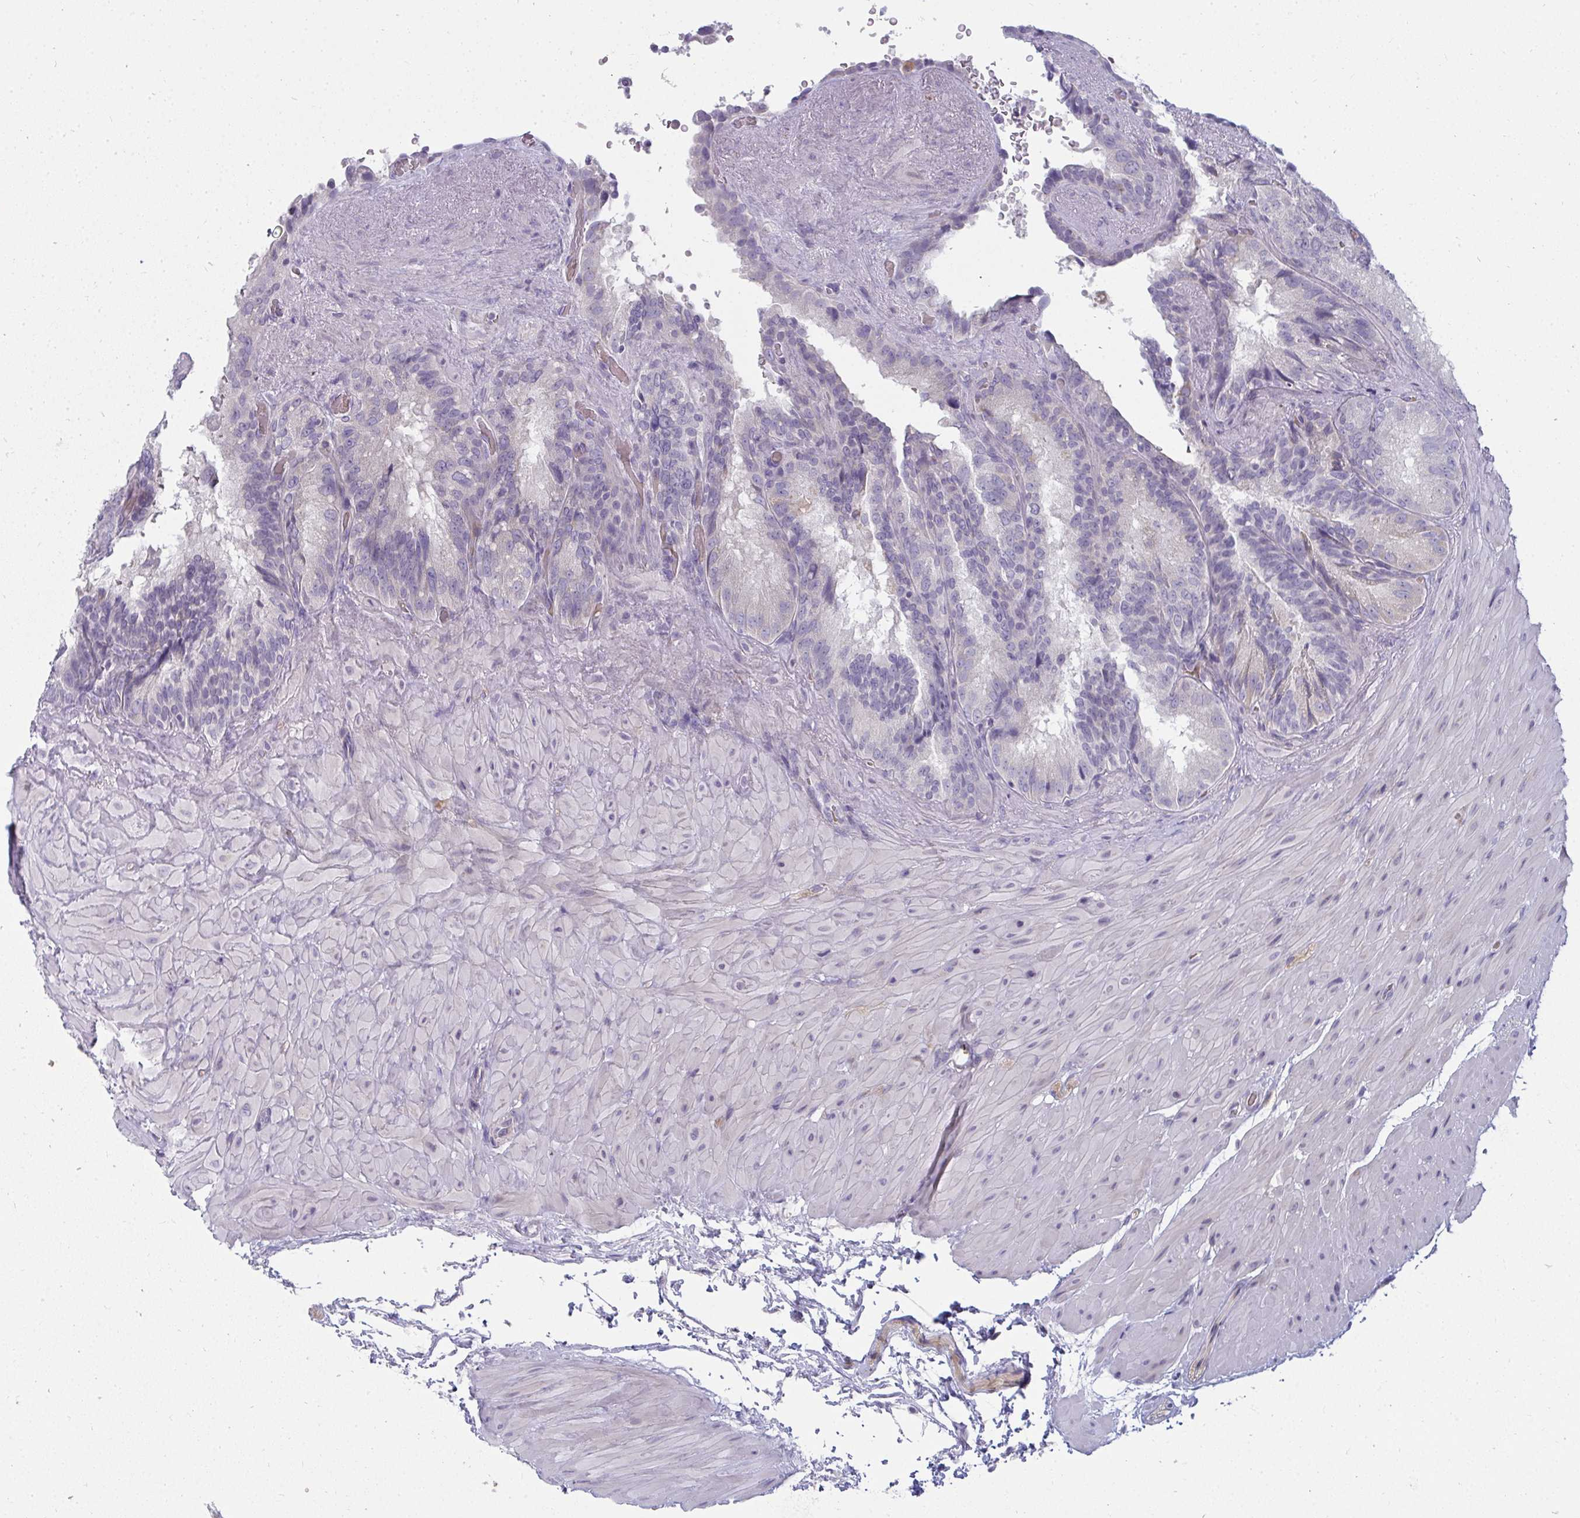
{"staining": {"intensity": "negative", "quantity": "none", "location": "none"}, "tissue": "seminal vesicle", "cell_type": "Glandular cells", "image_type": "normal", "snomed": [{"axis": "morphology", "description": "Normal tissue, NOS"}, {"axis": "topography", "description": "Seminal veicle"}], "caption": "Micrograph shows no significant protein positivity in glandular cells of normal seminal vesicle.", "gene": "SHB", "patient": {"sex": "male", "age": 60}}